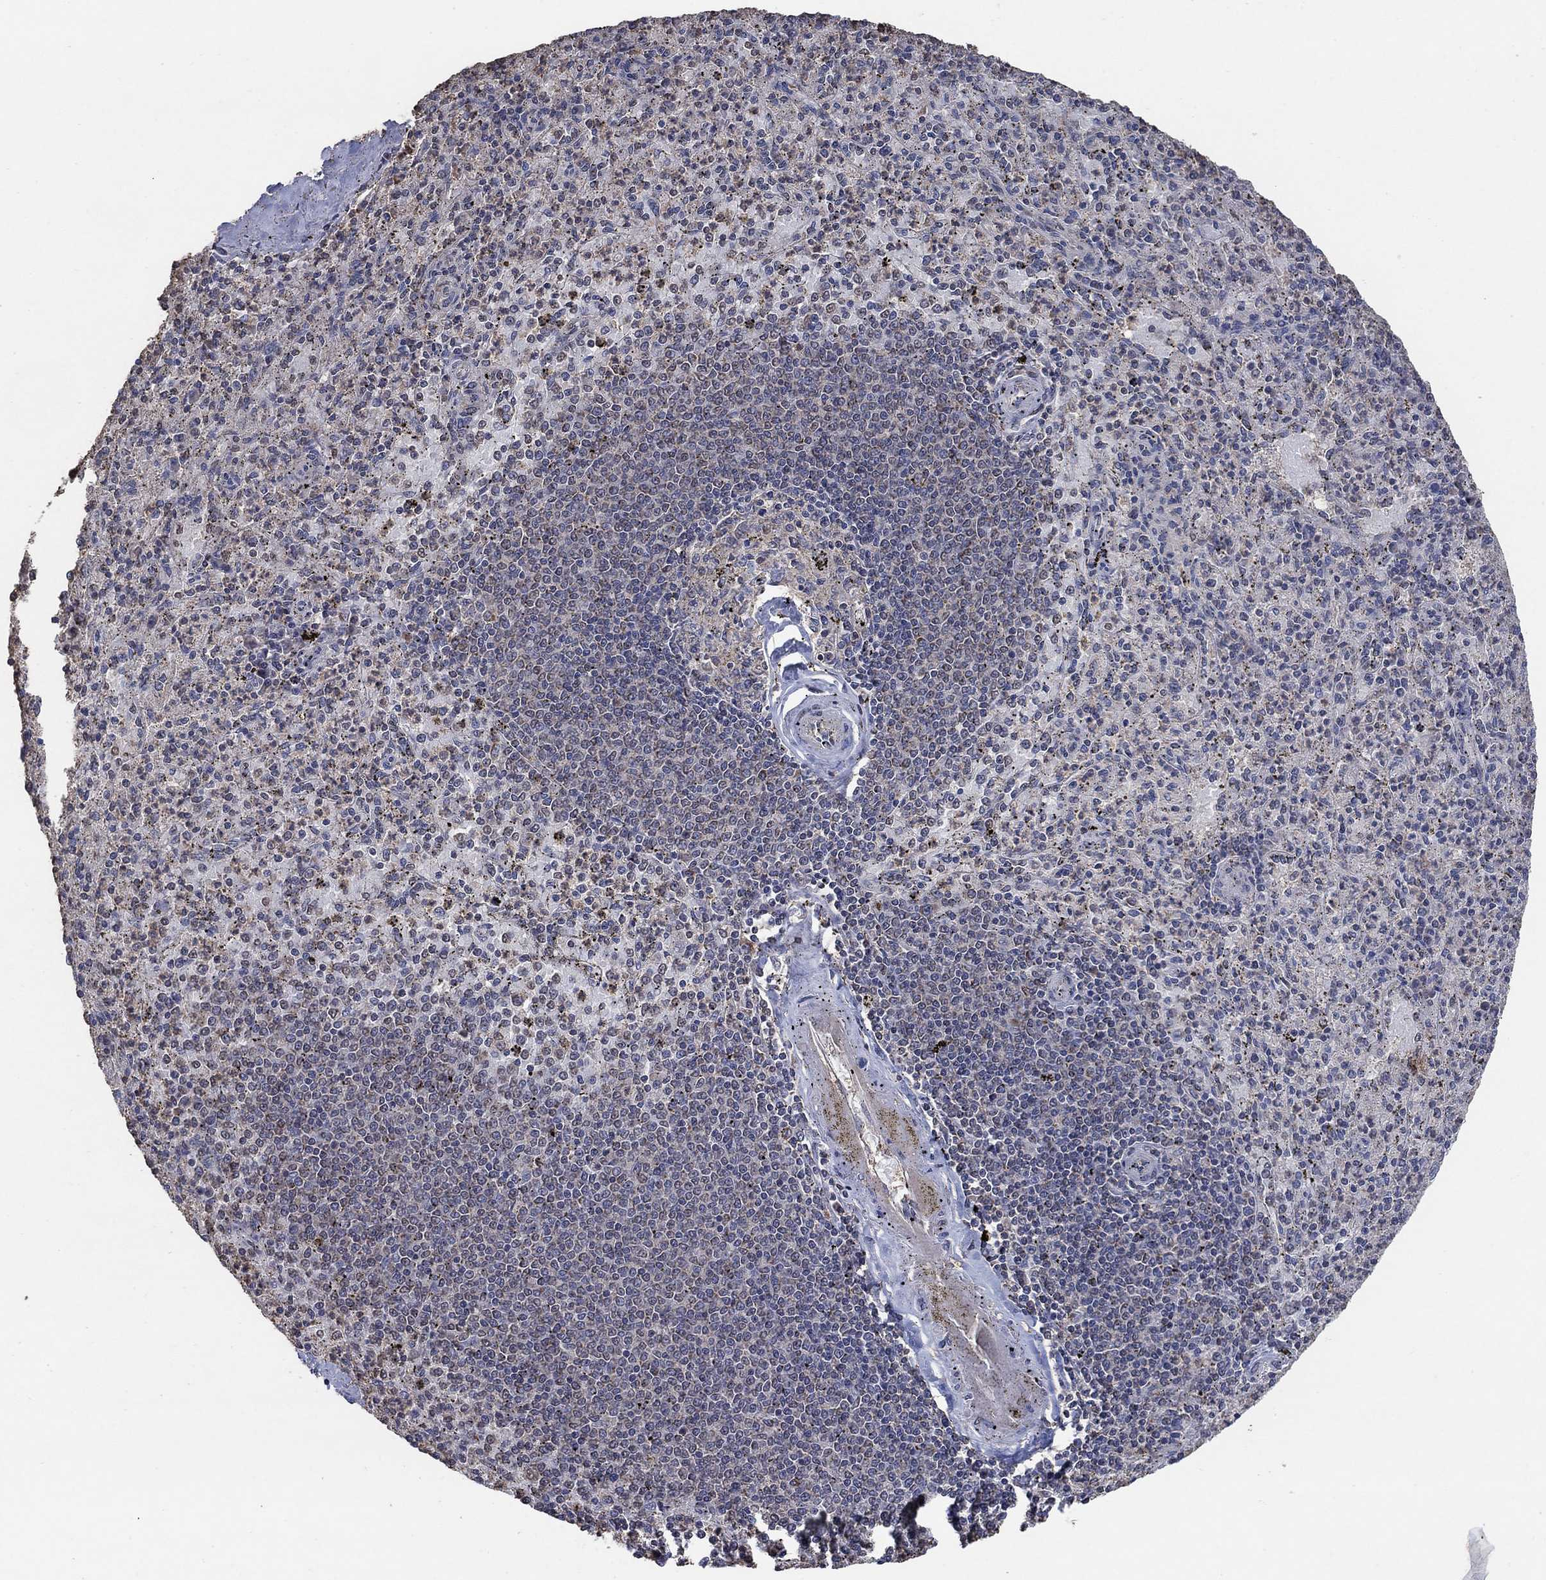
{"staining": {"intensity": "negative", "quantity": "none", "location": "none"}, "tissue": "spleen", "cell_type": "Cells in red pulp", "image_type": "normal", "snomed": [{"axis": "morphology", "description": "Normal tissue, NOS"}, {"axis": "topography", "description": "Spleen"}], "caption": "The photomicrograph reveals no staining of cells in red pulp in normal spleen. (DAB IHC, high magnification).", "gene": "MRPS24", "patient": {"sex": "male", "age": 60}}